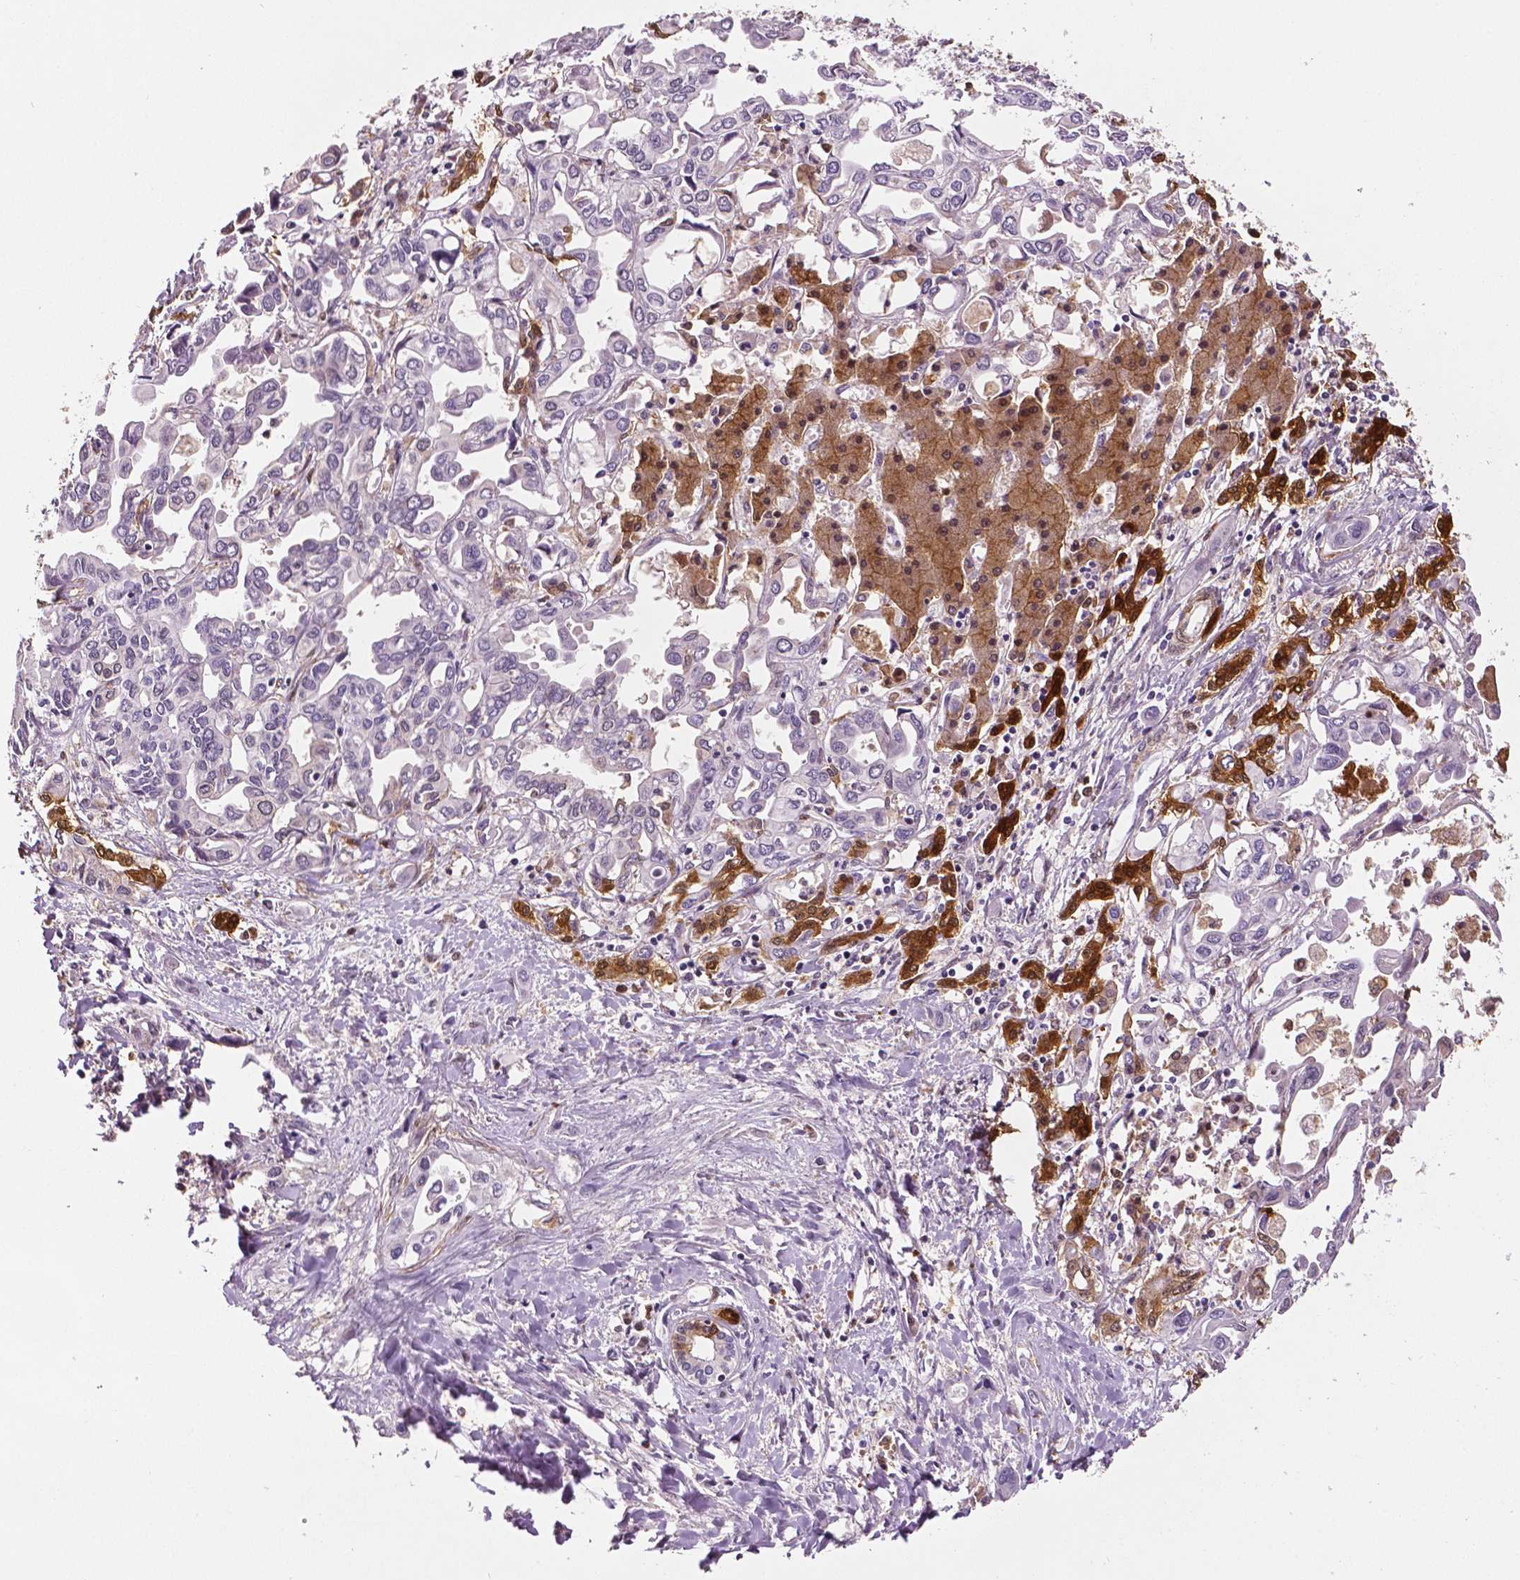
{"staining": {"intensity": "strong", "quantity": "<25%", "location": "cytoplasmic/membranous"}, "tissue": "liver cancer", "cell_type": "Tumor cells", "image_type": "cancer", "snomed": [{"axis": "morphology", "description": "Cholangiocarcinoma"}, {"axis": "topography", "description": "Liver"}], "caption": "Liver cancer stained with a protein marker shows strong staining in tumor cells.", "gene": "PHGDH", "patient": {"sex": "female", "age": 64}}